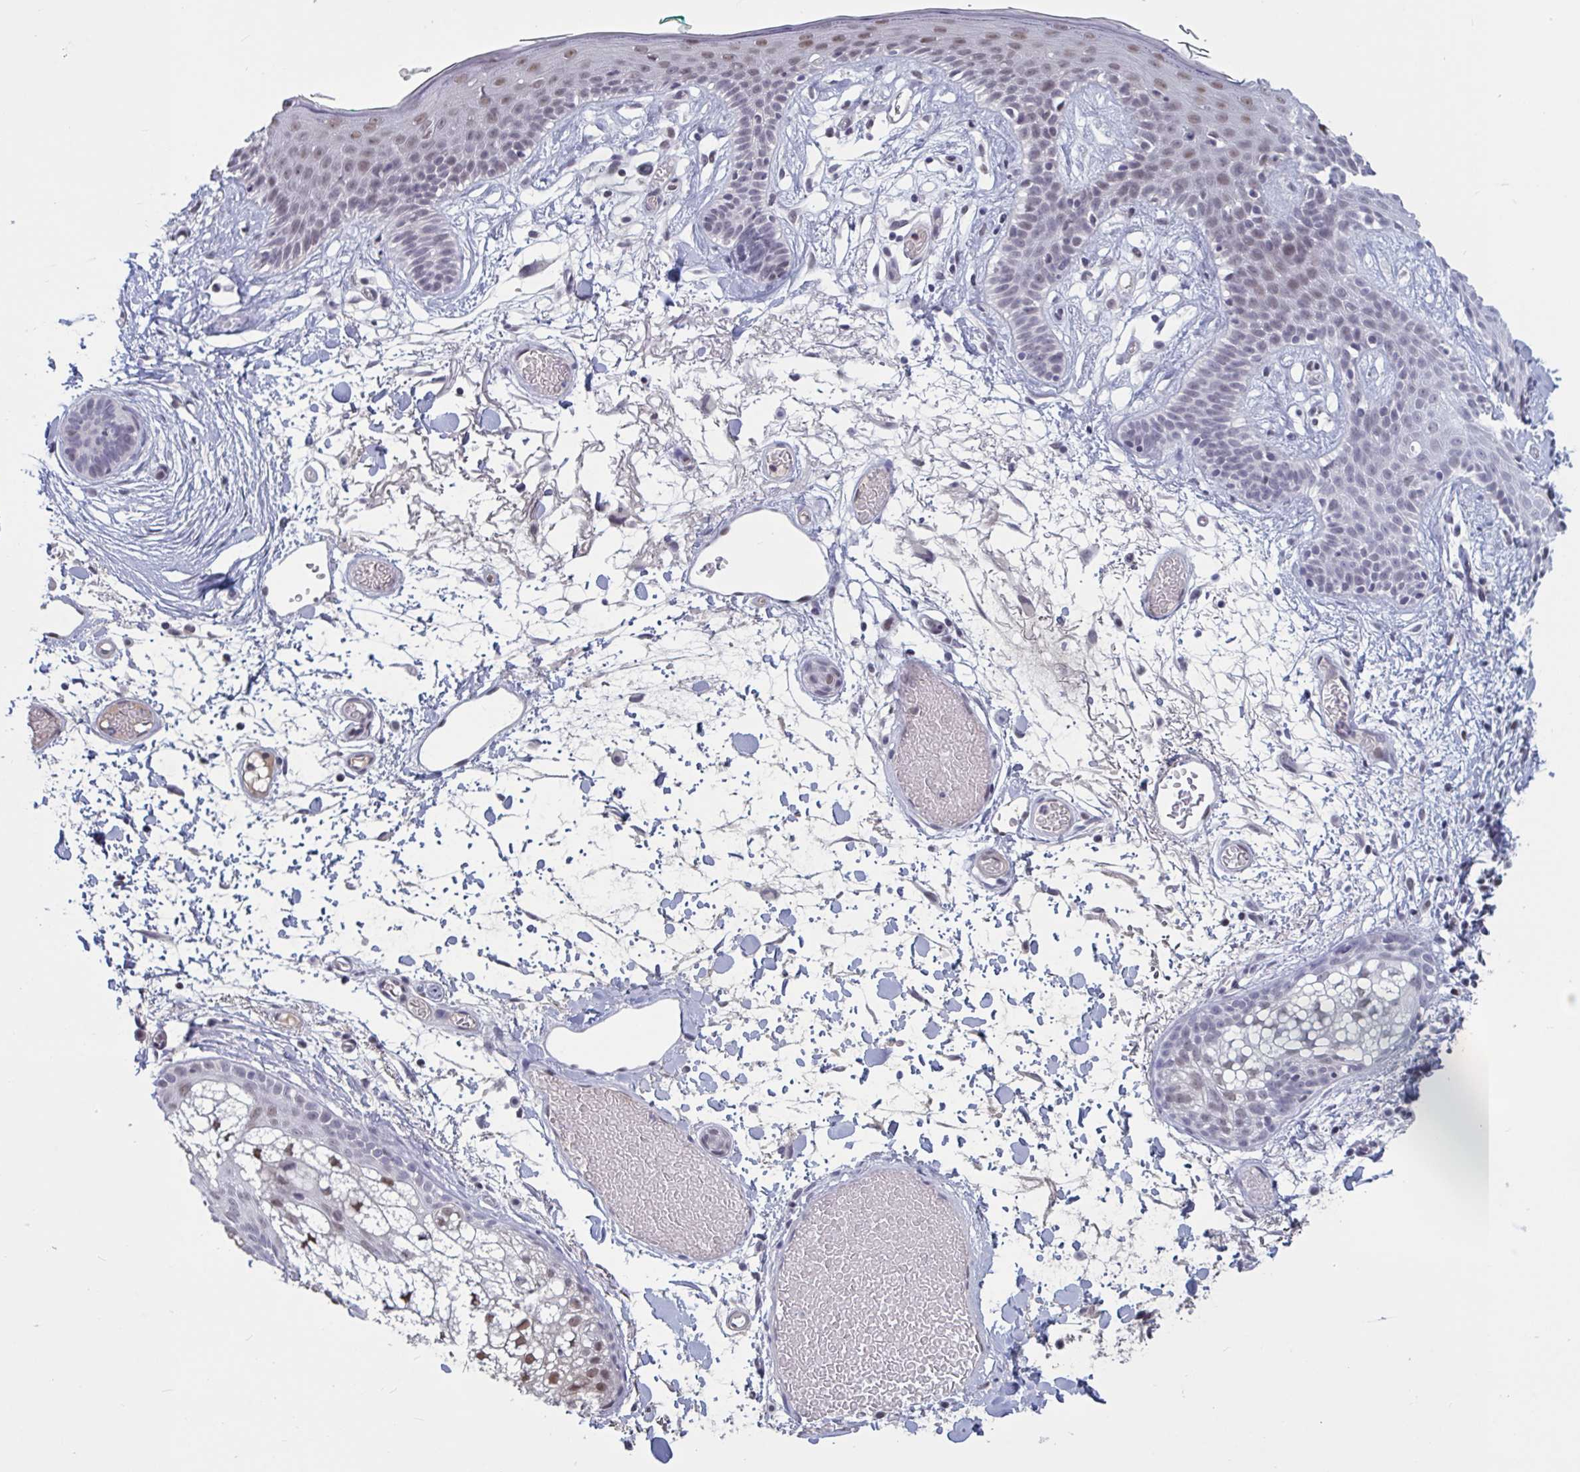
{"staining": {"intensity": "negative", "quantity": "none", "location": "none"}, "tissue": "skin", "cell_type": "Fibroblasts", "image_type": "normal", "snomed": [{"axis": "morphology", "description": "Normal tissue, NOS"}, {"axis": "topography", "description": "Skin"}], "caption": "This is a photomicrograph of IHC staining of unremarkable skin, which shows no staining in fibroblasts. Nuclei are stained in blue.", "gene": "BCL7B", "patient": {"sex": "male", "age": 79}}